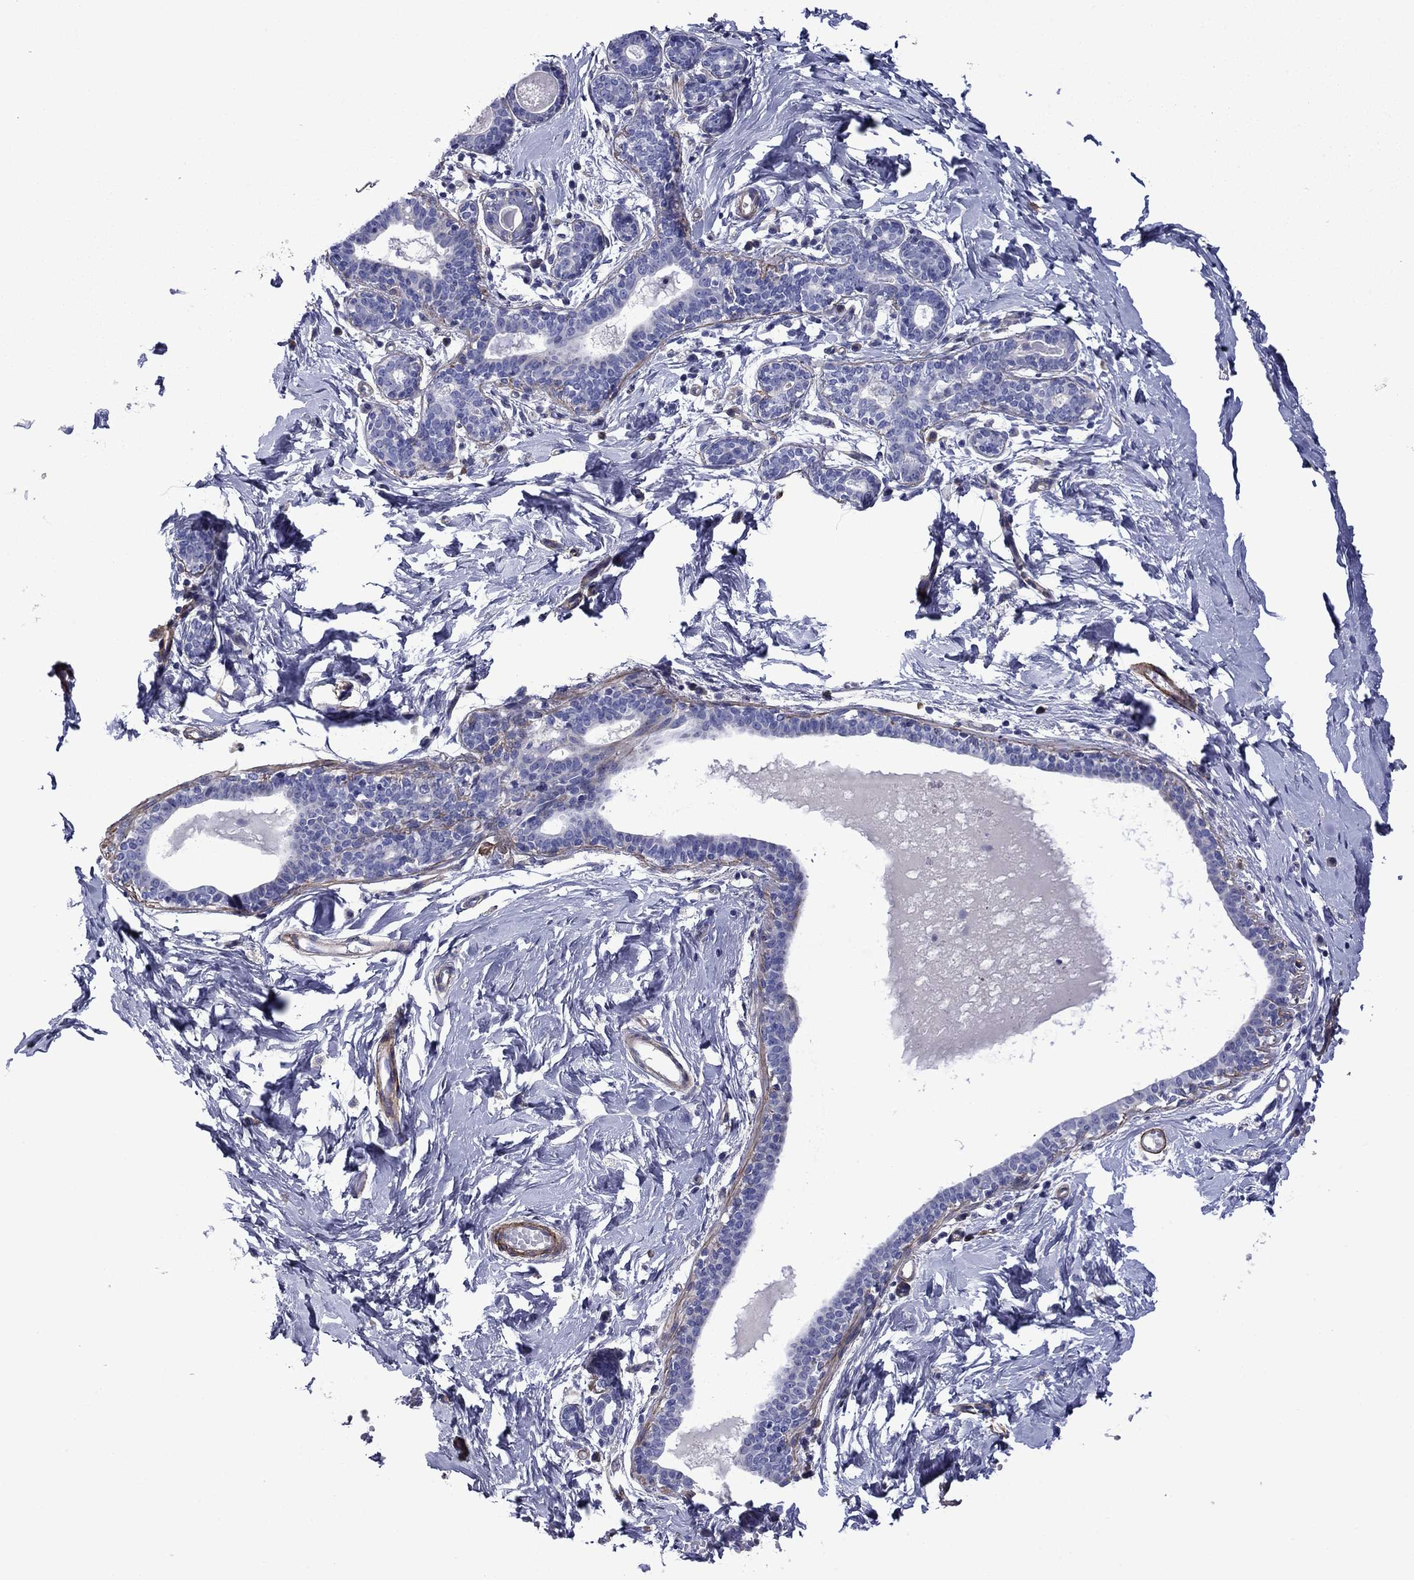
{"staining": {"intensity": "negative", "quantity": "none", "location": "none"}, "tissue": "breast", "cell_type": "Adipocytes", "image_type": "normal", "snomed": [{"axis": "morphology", "description": "Normal tissue, NOS"}, {"axis": "topography", "description": "Breast"}], "caption": "Image shows no protein expression in adipocytes of unremarkable breast. (Stains: DAB immunohistochemistry with hematoxylin counter stain, Microscopy: brightfield microscopy at high magnification).", "gene": "HSPG2", "patient": {"sex": "female", "age": 37}}